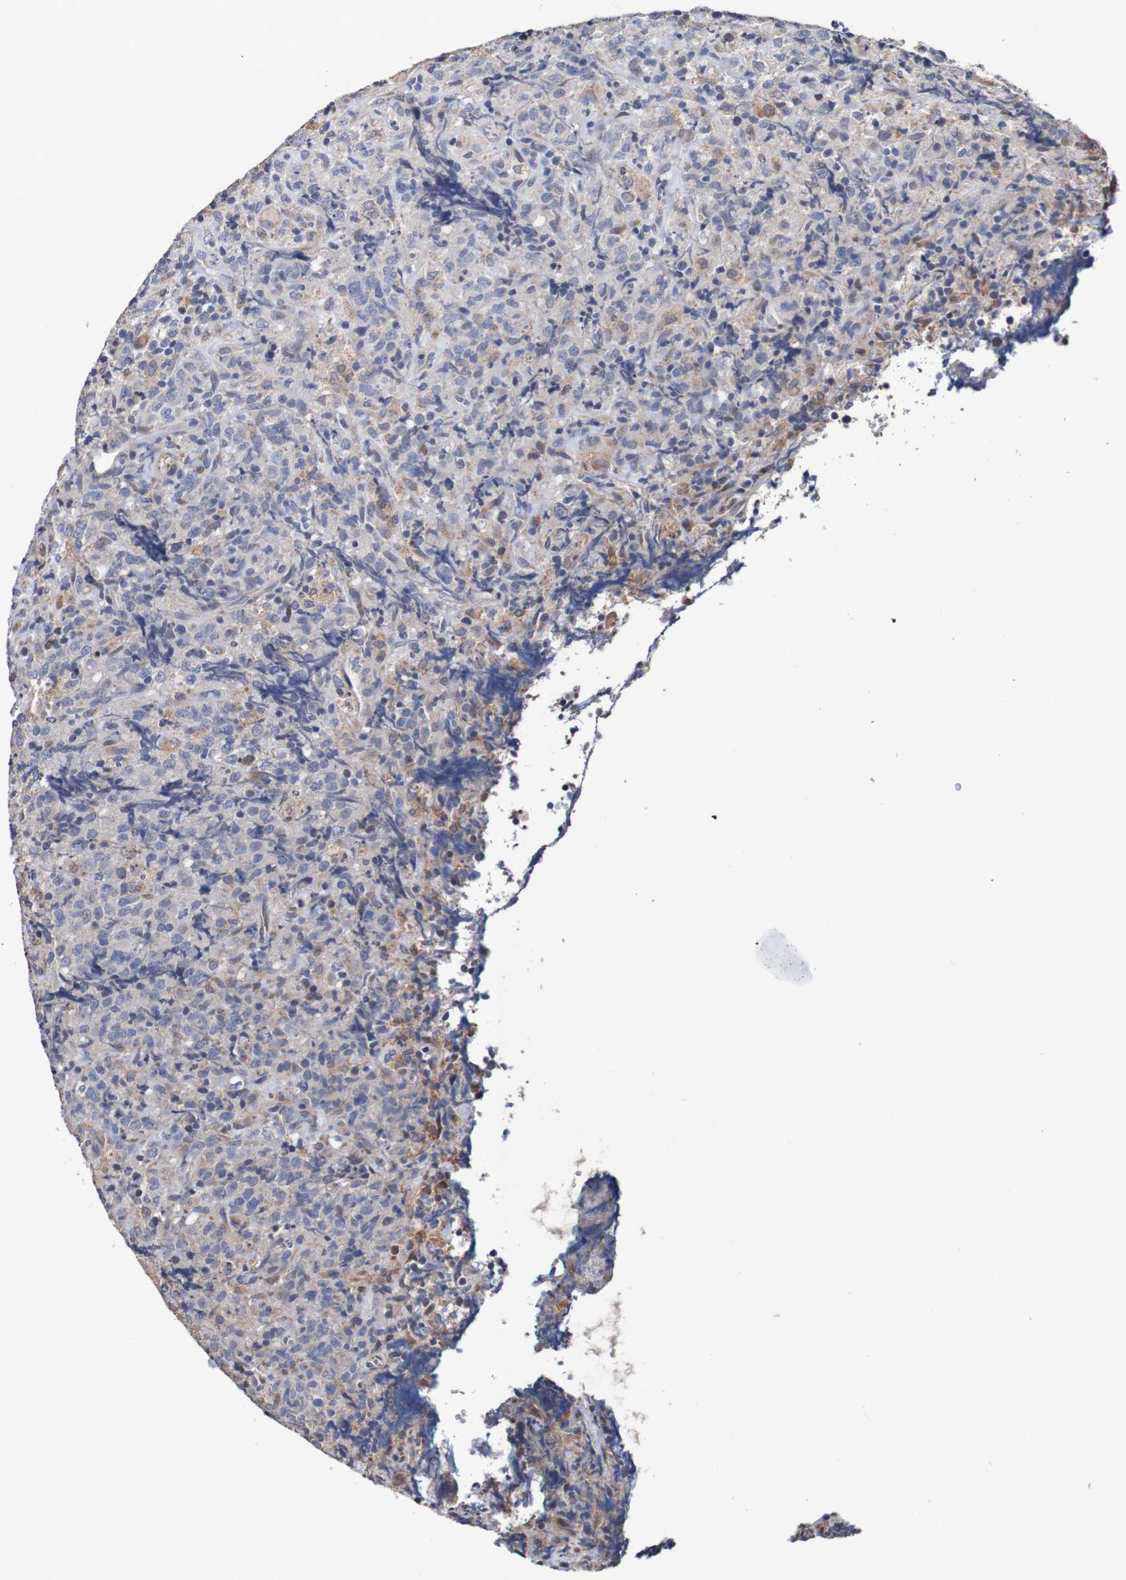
{"staining": {"intensity": "weak", "quantity": "<25%", "location": "cytoplasmic/membranous"}, "tissue": "lymphoma", "cell_type": "Tumor cells", "image_type": "cancer", "snomed": [{"axis": "morphology", "description": "Malignant lymphoma, non-Hodgkin's type, High grade"}, {"axis": "topography", "description": "Tonsil"}], "caption": "This histopathology image is of lymphoma stained with immunohistochemistry (IHC) to label a protein in brown with the nuclei are counter-stained blue. There is no expression in tumor cells.", "gene": "FIBP", "patient": {"sex": "female", "age": 36}}